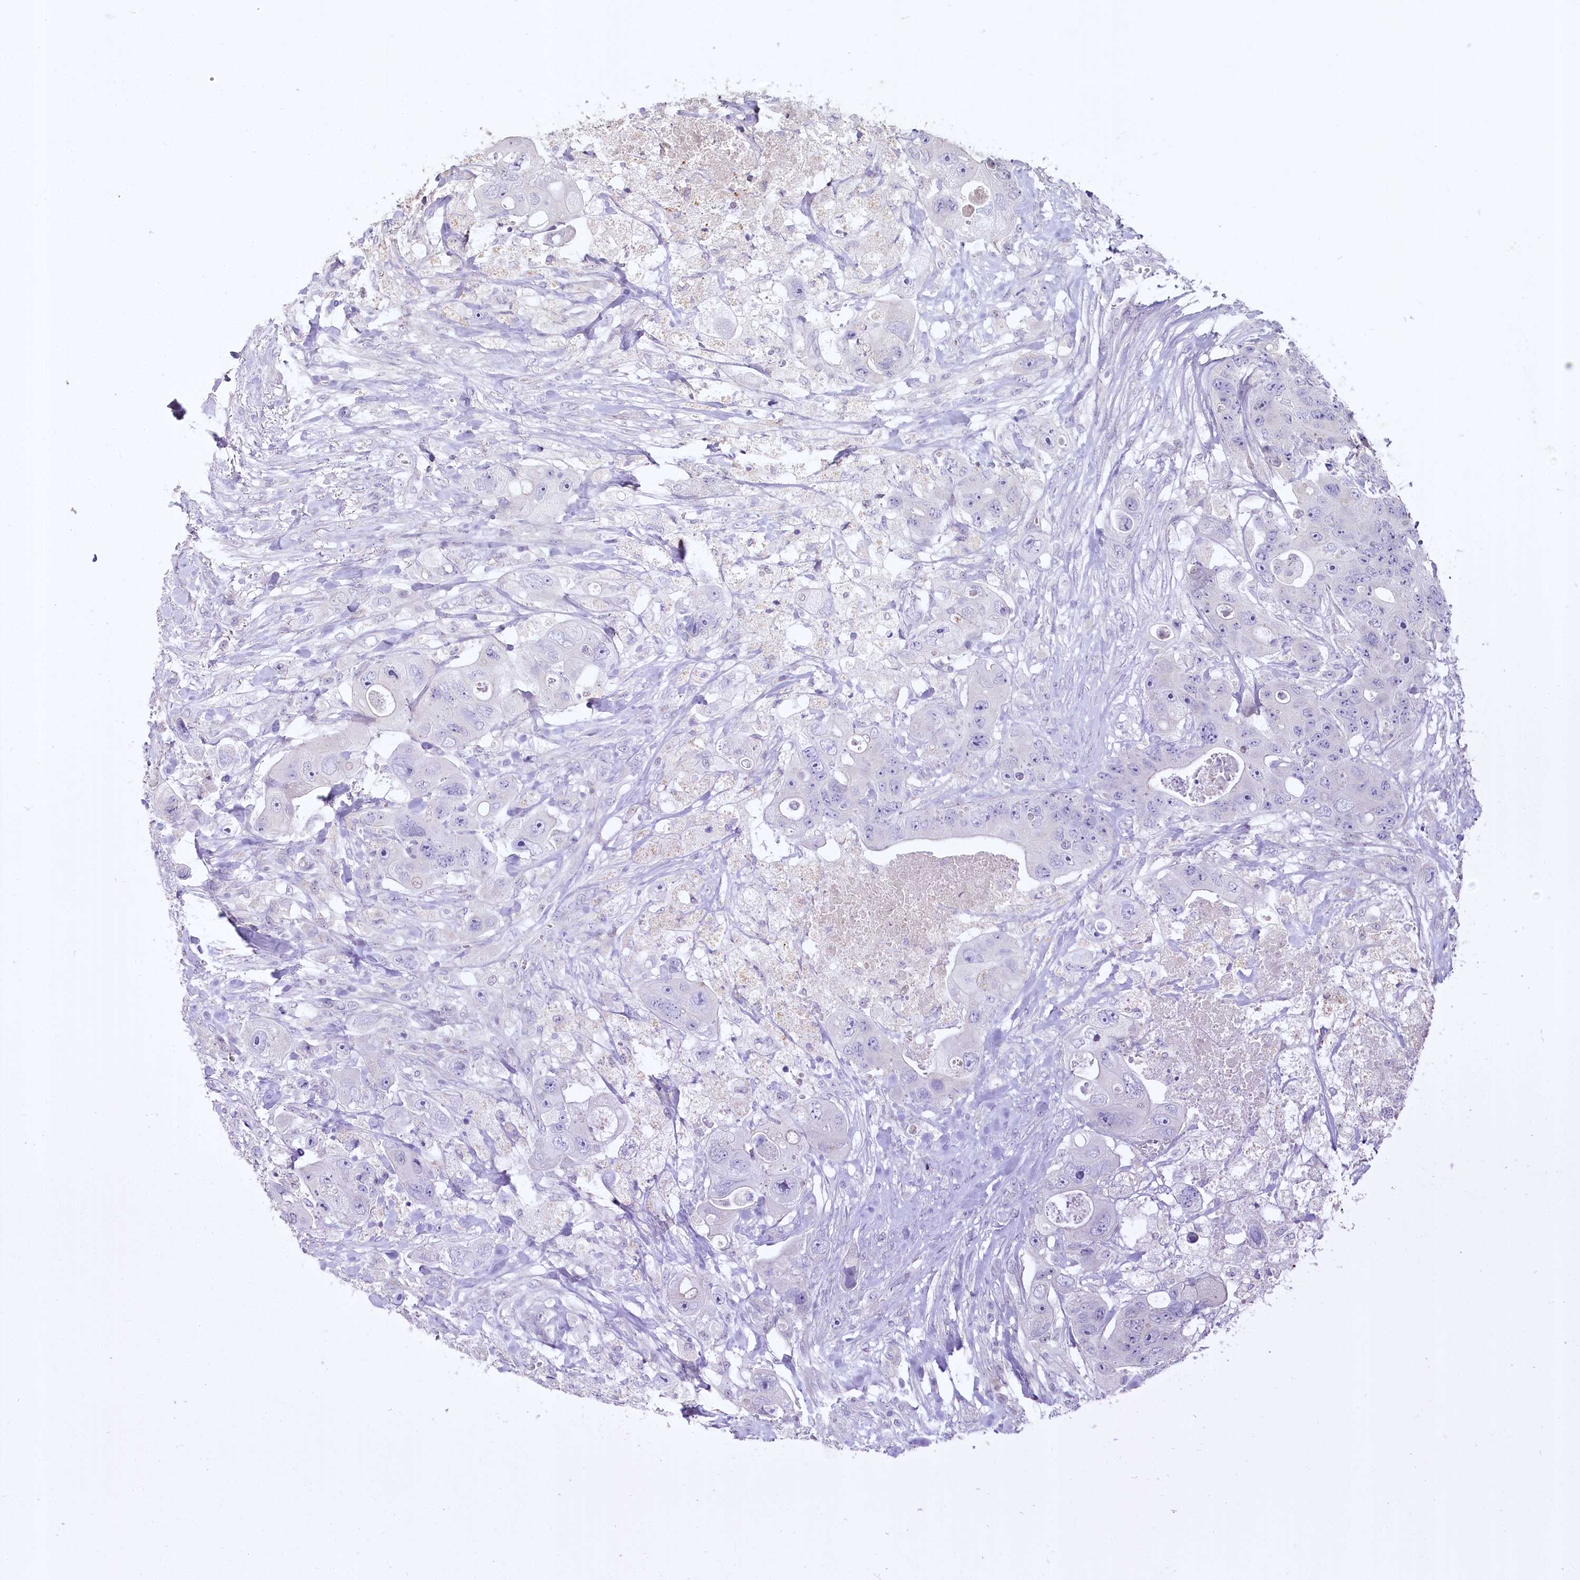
{"staining": {"intensity": "negative", "quantity": "none", "location": "none"}, "tissue": "colorectal cancer", "cell_type": "Tumor cells", "image_type": "cancer", "snomed": [{"axis": "morphology", "description": "Adenocarcinoma, NOS"}, {"axis": "topography", "description": "Colon"}], "caption": "This is an immunohistochemistry (IHC) micrograph of colorectal cancer. There is no expression in tumor cells.", "gene": "USP11", "patient": {"sex": "female", "age": 46}}